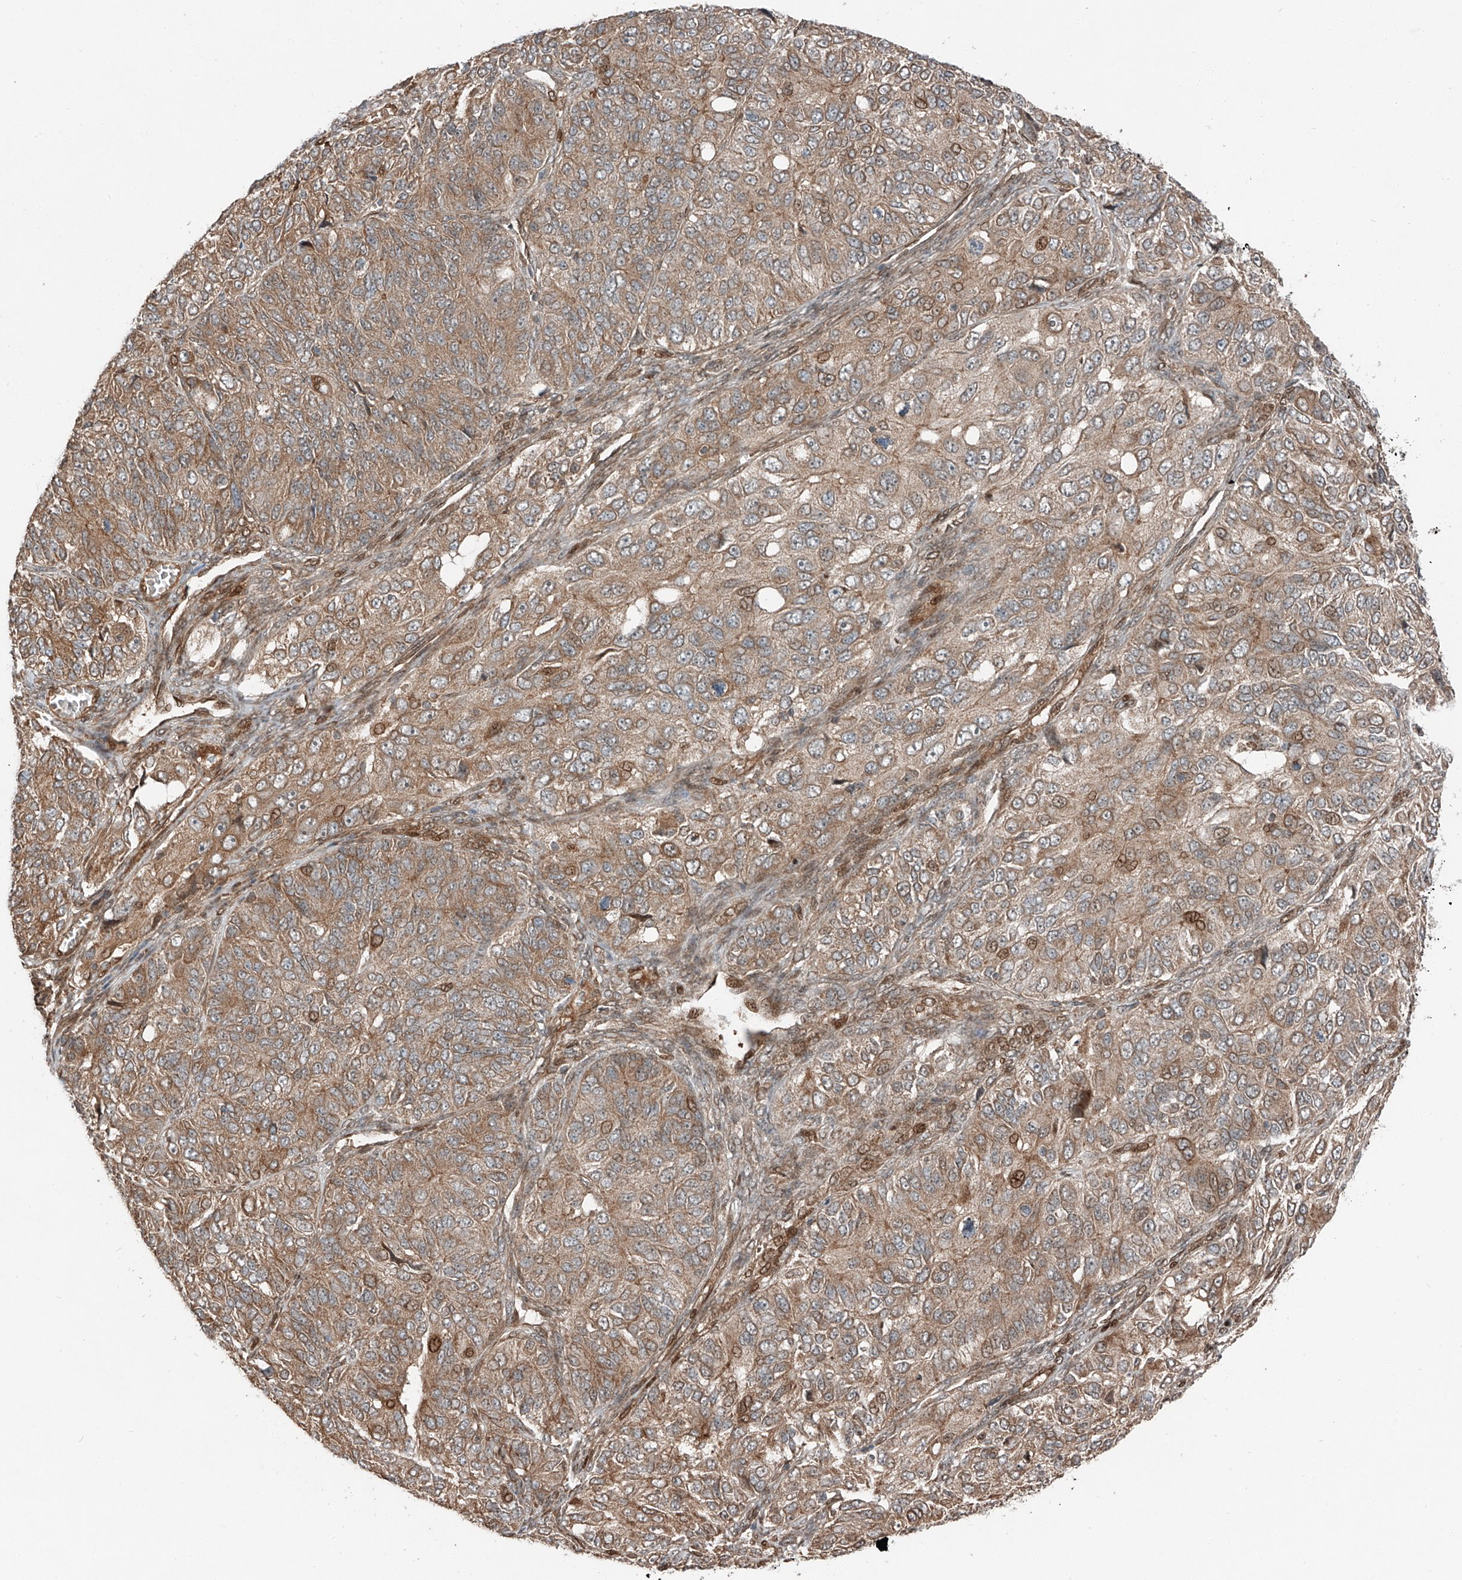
{"staining": {"intensity": "moderate", "quantity": ">75%", "location": "cytoplasmic/membranous,nuclear"}, "tissue": "ovarian cancer", "cell_type": "Tumor cells", "image_type": "cancer", "snomed": [{"axis": "morphology", "description": "Carcinoma, endometroid"}, {"axis": "topography", "description": "Ovary"}], "caption": "Brown immunohistochemical staining in ovarian cancer (endometroid carcinoma) displays moderate cytoplasmic/membranous and nuclear positivity in about >75% of tumor cells.", "gene": "CEP162", "patient": {"sex": "female", "age": 51}}